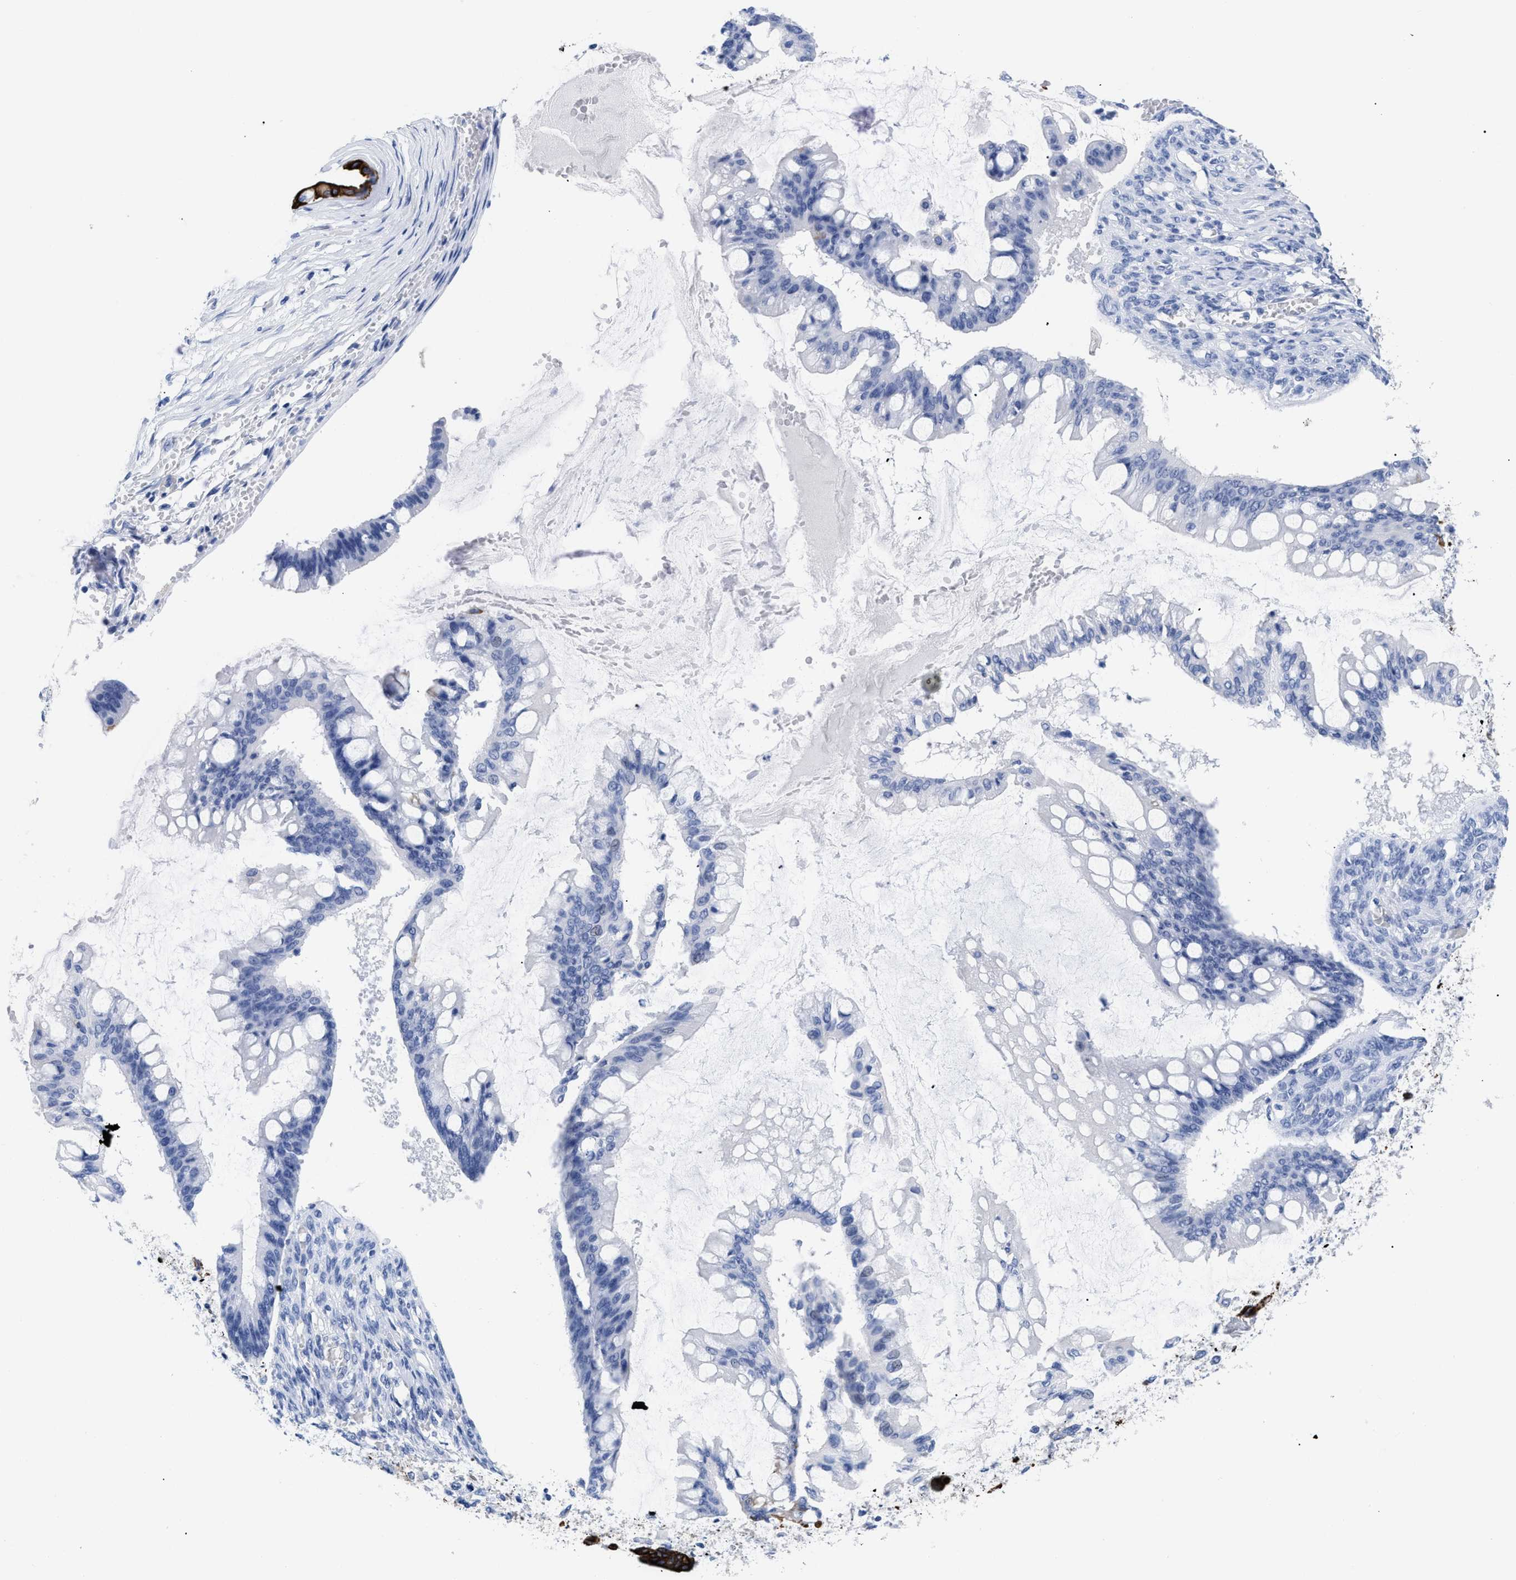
{"staining": {"intensity": "strong", "quantity": "<25%", "location": "cytoplasmic/membranous"}, "tissue": "ovarian cancer", "cell_type": "Tumor cells", "image_type": "cancer", "snomed": [{"axis": "morphology", "description": "Cystadenocarcinoma, mucinous, NOS"}, {"axis": "topography", "description": "Ovary"}], "caption": "A histopathology image of human mucinous cystadenocarcinoma (ovarian) stained for a protein displays strong cytoplasmic/membranous brown staining in tumor cells. (DAB = brown stain, brightfield microscopy at high magnification).", "gene": "DUSP26", "patient": {"sex": "female", "age": 73}}